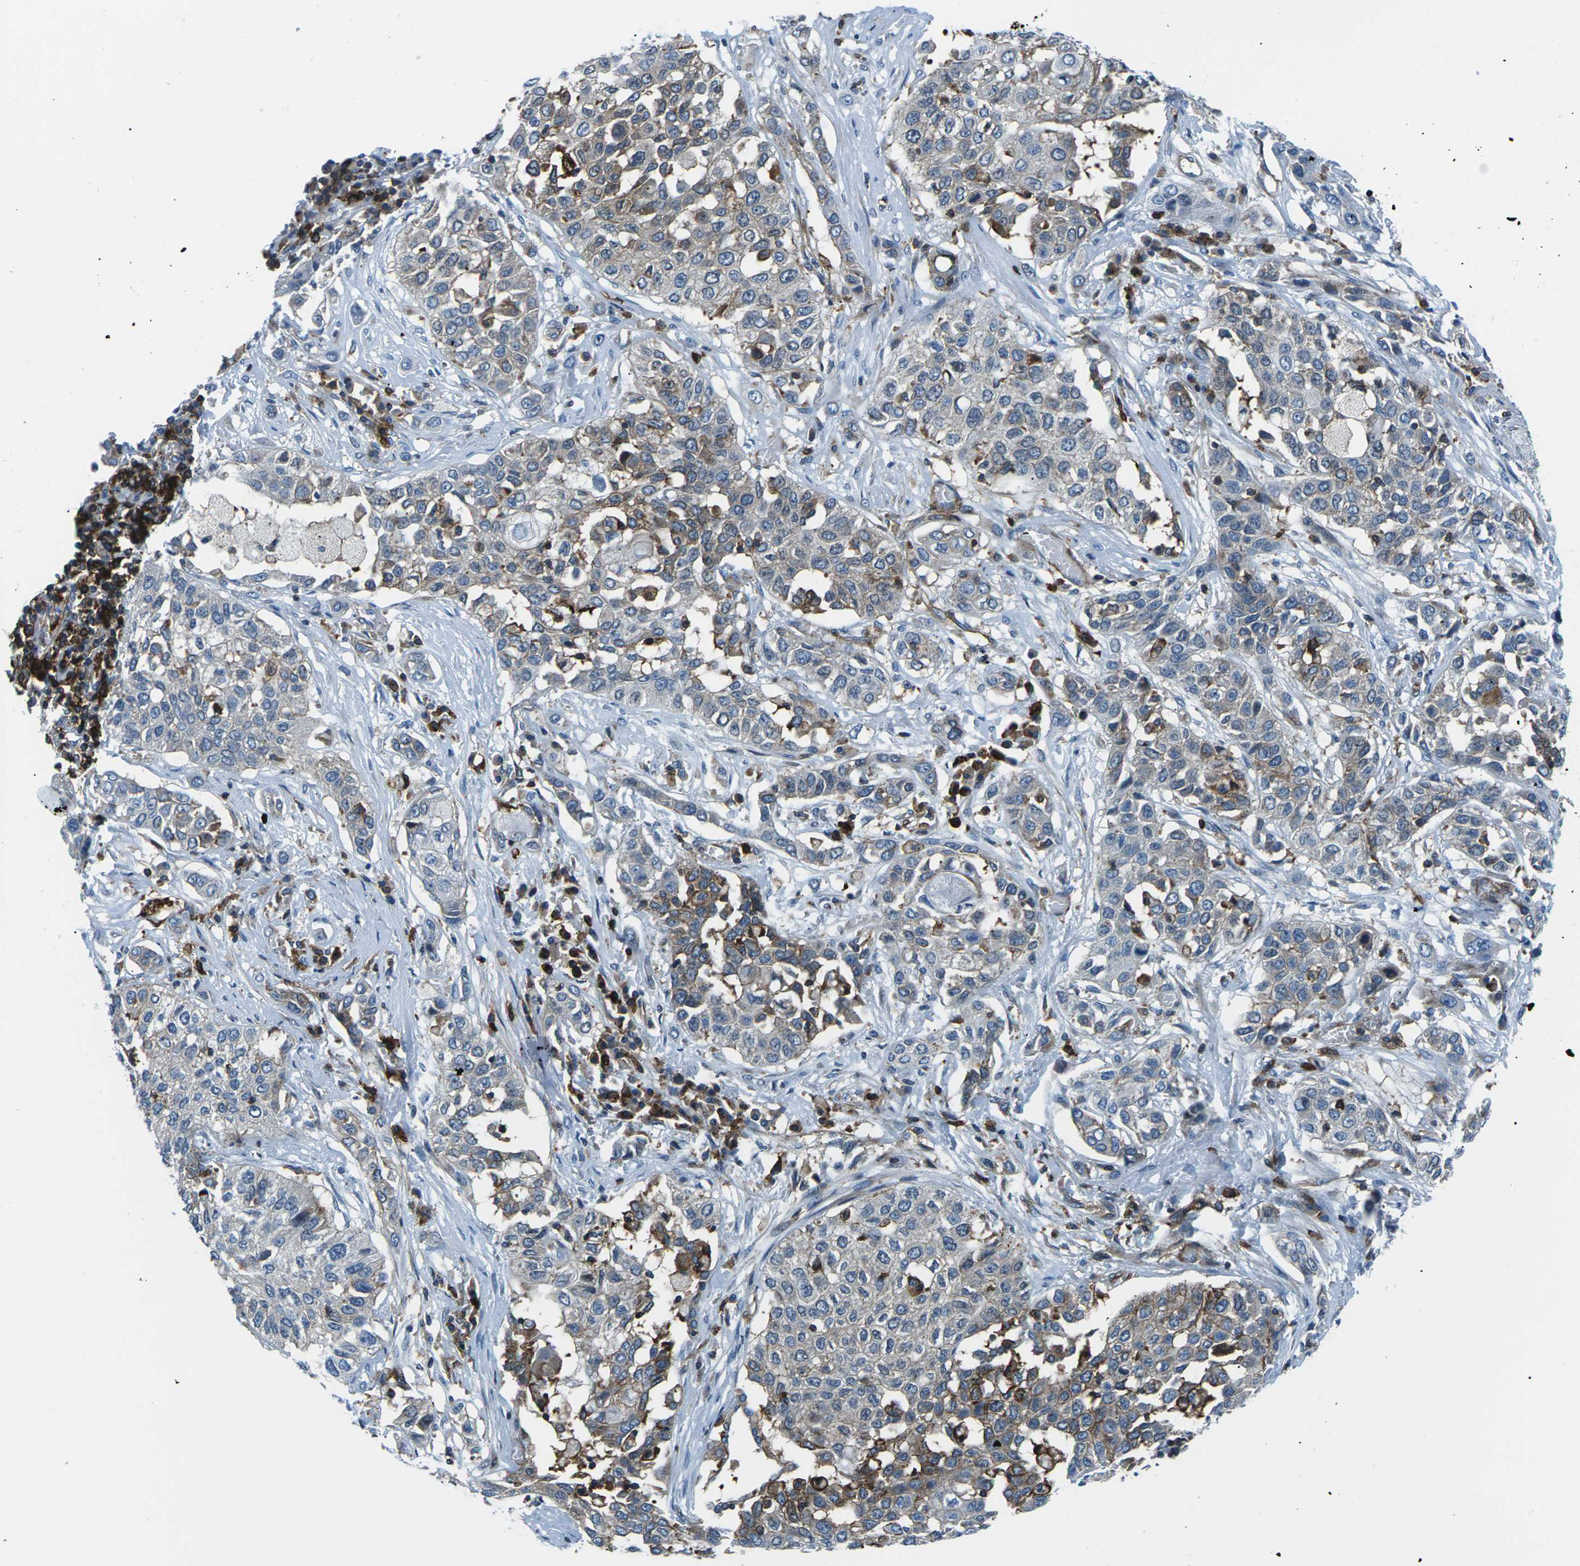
{"staining": {"intensity": "moderate", "quantity": "25%-75%", "location": "cytoplasmic/membranous"}, "tissue": "lung cancer", "cell_type": "Tumor cells", "image_type": "cancer", "snomed": [{"axis": "morphology", "description": "Squamous cell carcinoma, NOS"}, {"axis": "topography", "description": "Lung"}], "caption": "Human lung cancer (squamous cell carcinoma) stained with a protein marker exhibits moderate staining in tumor cells.", "gene": "SOCS4", "patient": {"sex": "male", "age": 71}}